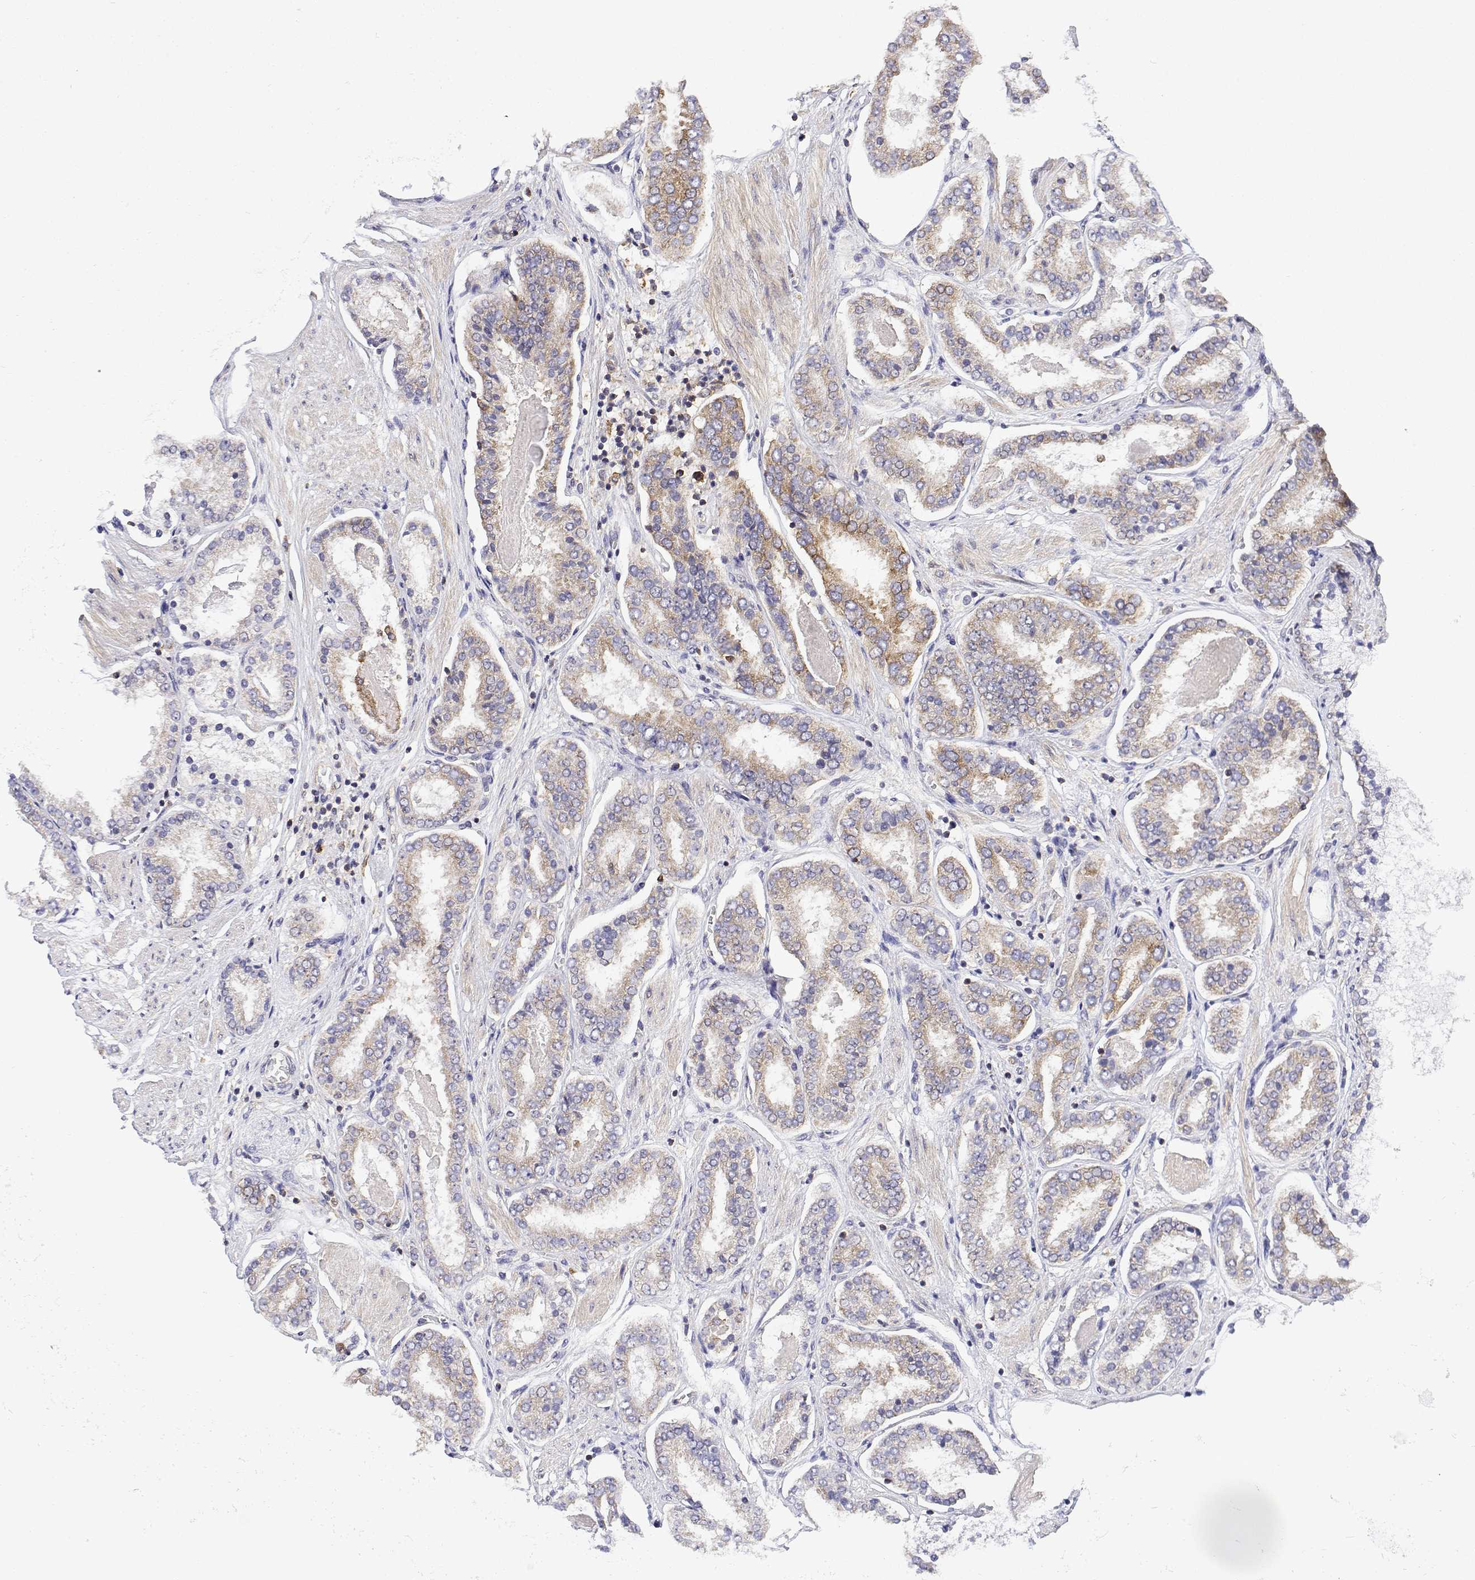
{"staining": {"intensity": "weak", "quantity": "25%-75%", "location": "cytoplasmic/membranous"}, "tissue": "prostate cancer", "cell_type": "Tumor cells", "image_type": "cancer", "snomed": [{"axis": "morphology", "description": "Adenocarcinoma, High grade"}, {"axis": "topography", "description": "Prostate"}], "caption": "DAB immunohistochemical staining of human prostate cancer (adenocarcinoma (high-grade)) exhibits weak cytoplasmic/membranous protein staining in about 25%-75% of tumor cells. (Stains: DAB (3,3'-diaminobenzidine) in brown, nuclei in blue, Microscopy: brightfield microscopy at high magnification).", "gene": "EEF1G", "patient": {"sex": "male", "age": 63}}